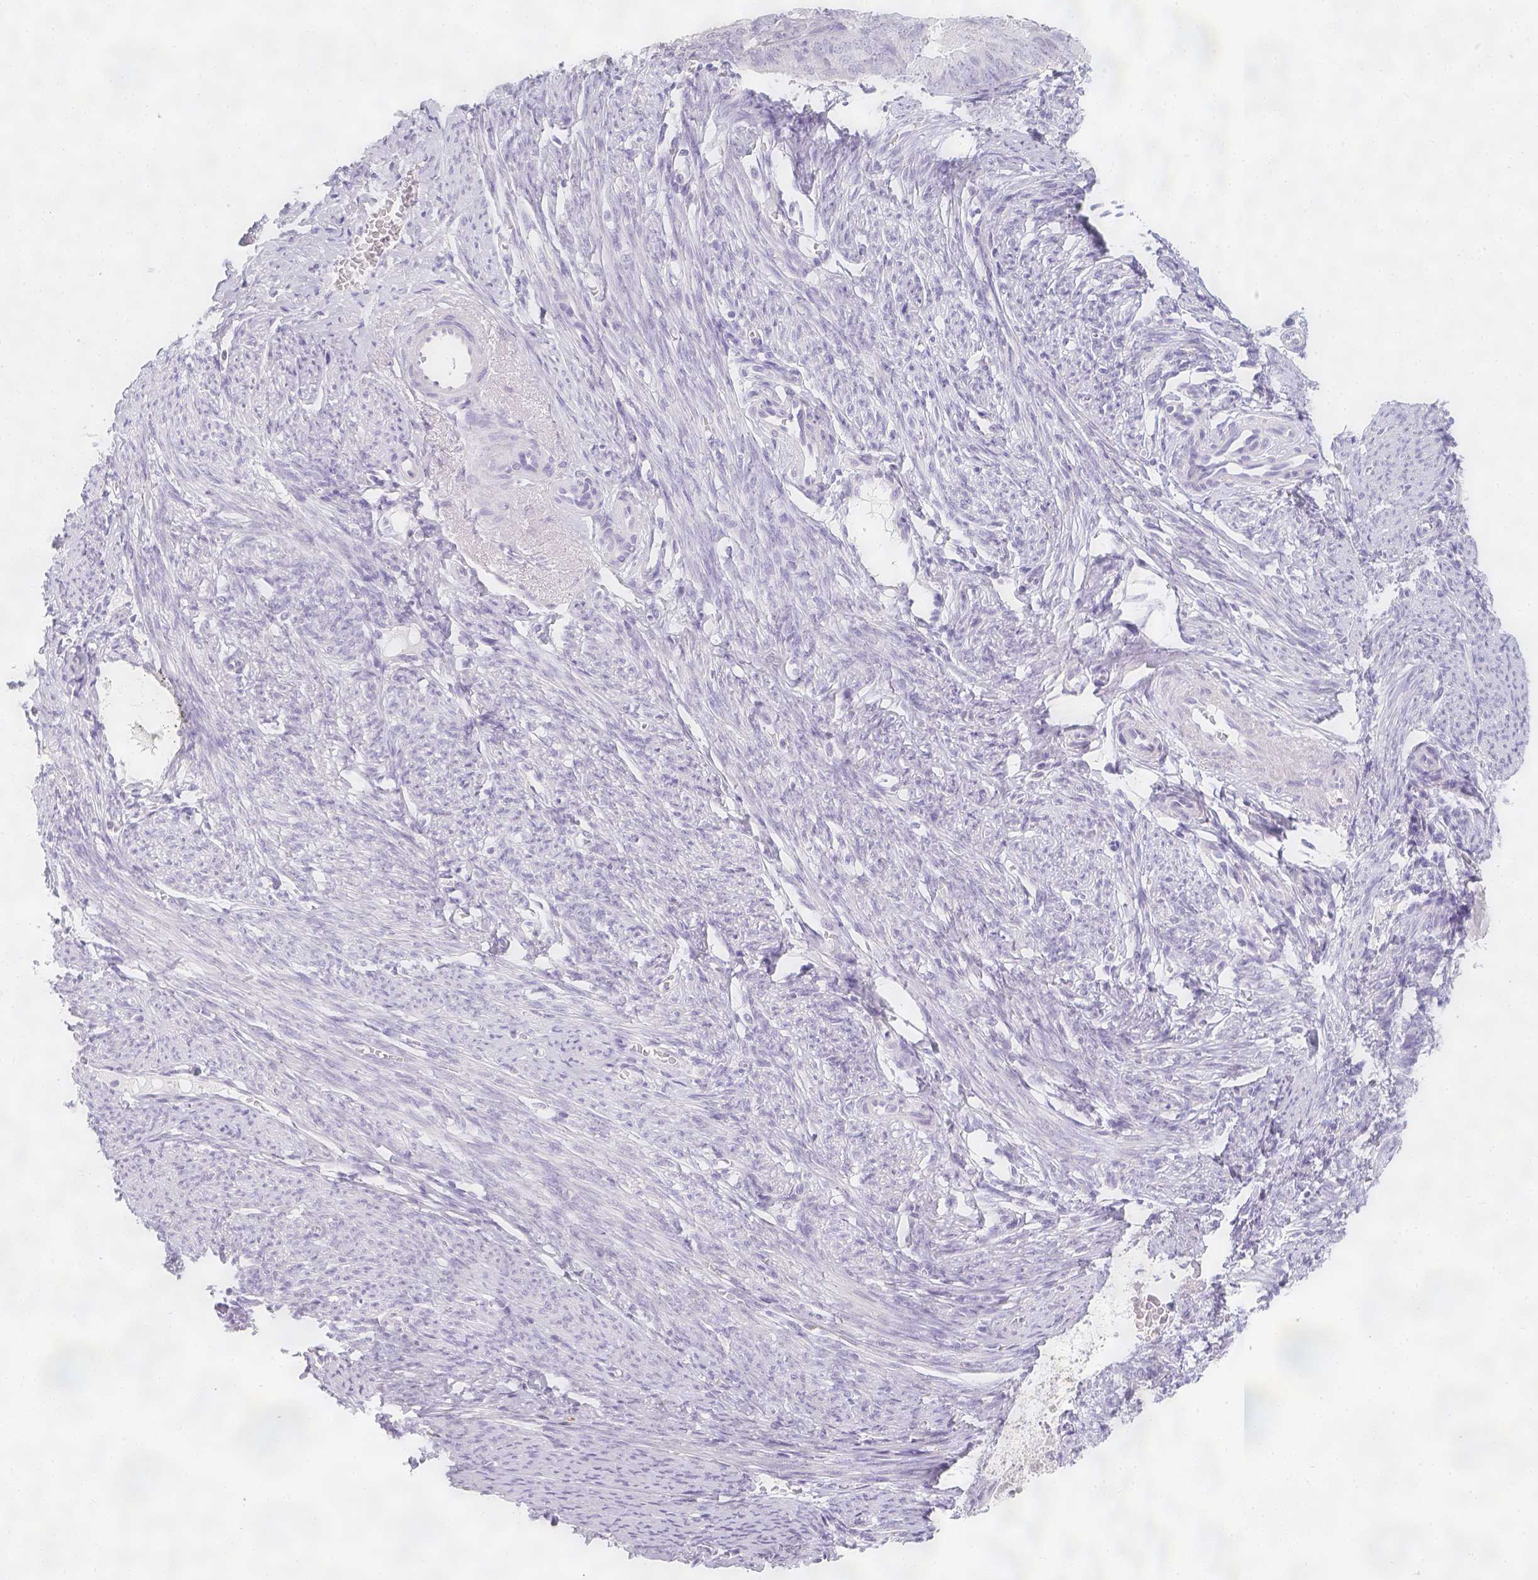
{"staining": {"intensity": "negative", "quantity": "none", "location": "none"}, "tissue": "endometrial cancer", "cell_type": "Tumor cells", "image_type": "cancer", "snomed": [{"axis": "morphology", "description": "Adenocarcinoma, NOS"}, {"axis": "topography", "description": "Endometrium"}], "caption": "High power microscopy image of an immunohistochemistry photomicrograph of endometrial cancer (adenocarcinoma), revealing no significant staining in tumor cells. (Brightfield microscopy of DAB (3,3'-diaminobenzidine) immunohistochemistry at high magnification).", "gene": "SLC18A1", "patient": {"sex": "female", "age": 57}}